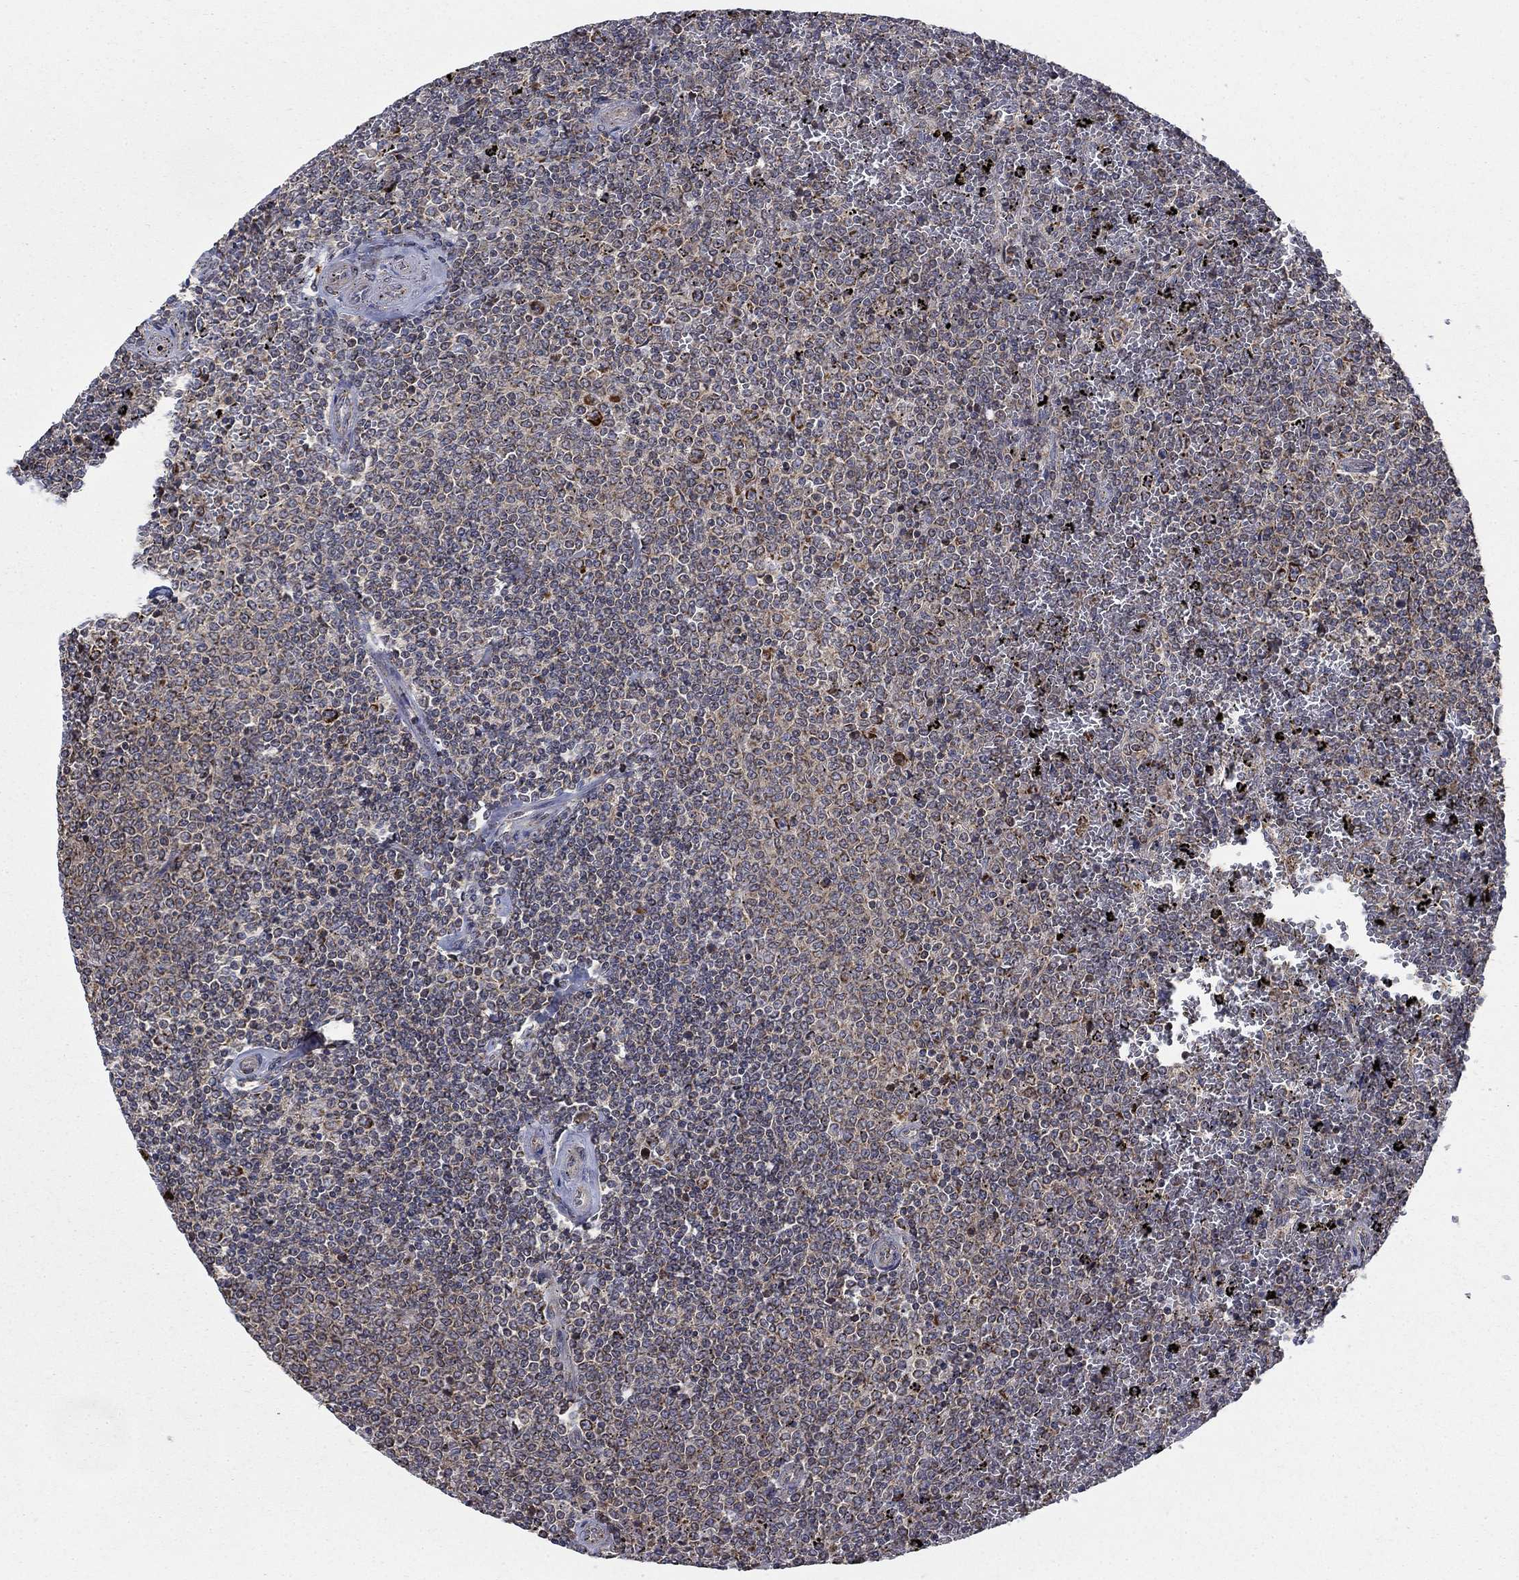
{"staining": {"intensity": "negative", "quantity": "none", "location": "none"}, "tissue": "lymphoma", "cell_type": "Tumor cells", "image_type": "cancer", "snomed": [{"axis": "morphology", "description": "Malignant lymphoma, non-Hodgkin's type, Low grade"}, {"axis": "topography", "description": "Spleen"}], "caption": "DAB (3,3'-diaminobenzidine) immunohistochemical staining of human lymphoma reveals no significant positivity in tumor cells. (DAB (3,3'-diaminobenzidine) IHC with hematoxylin counter stain).", "gene": "NME7", "patient": {"sex": "female", "age": 77}}